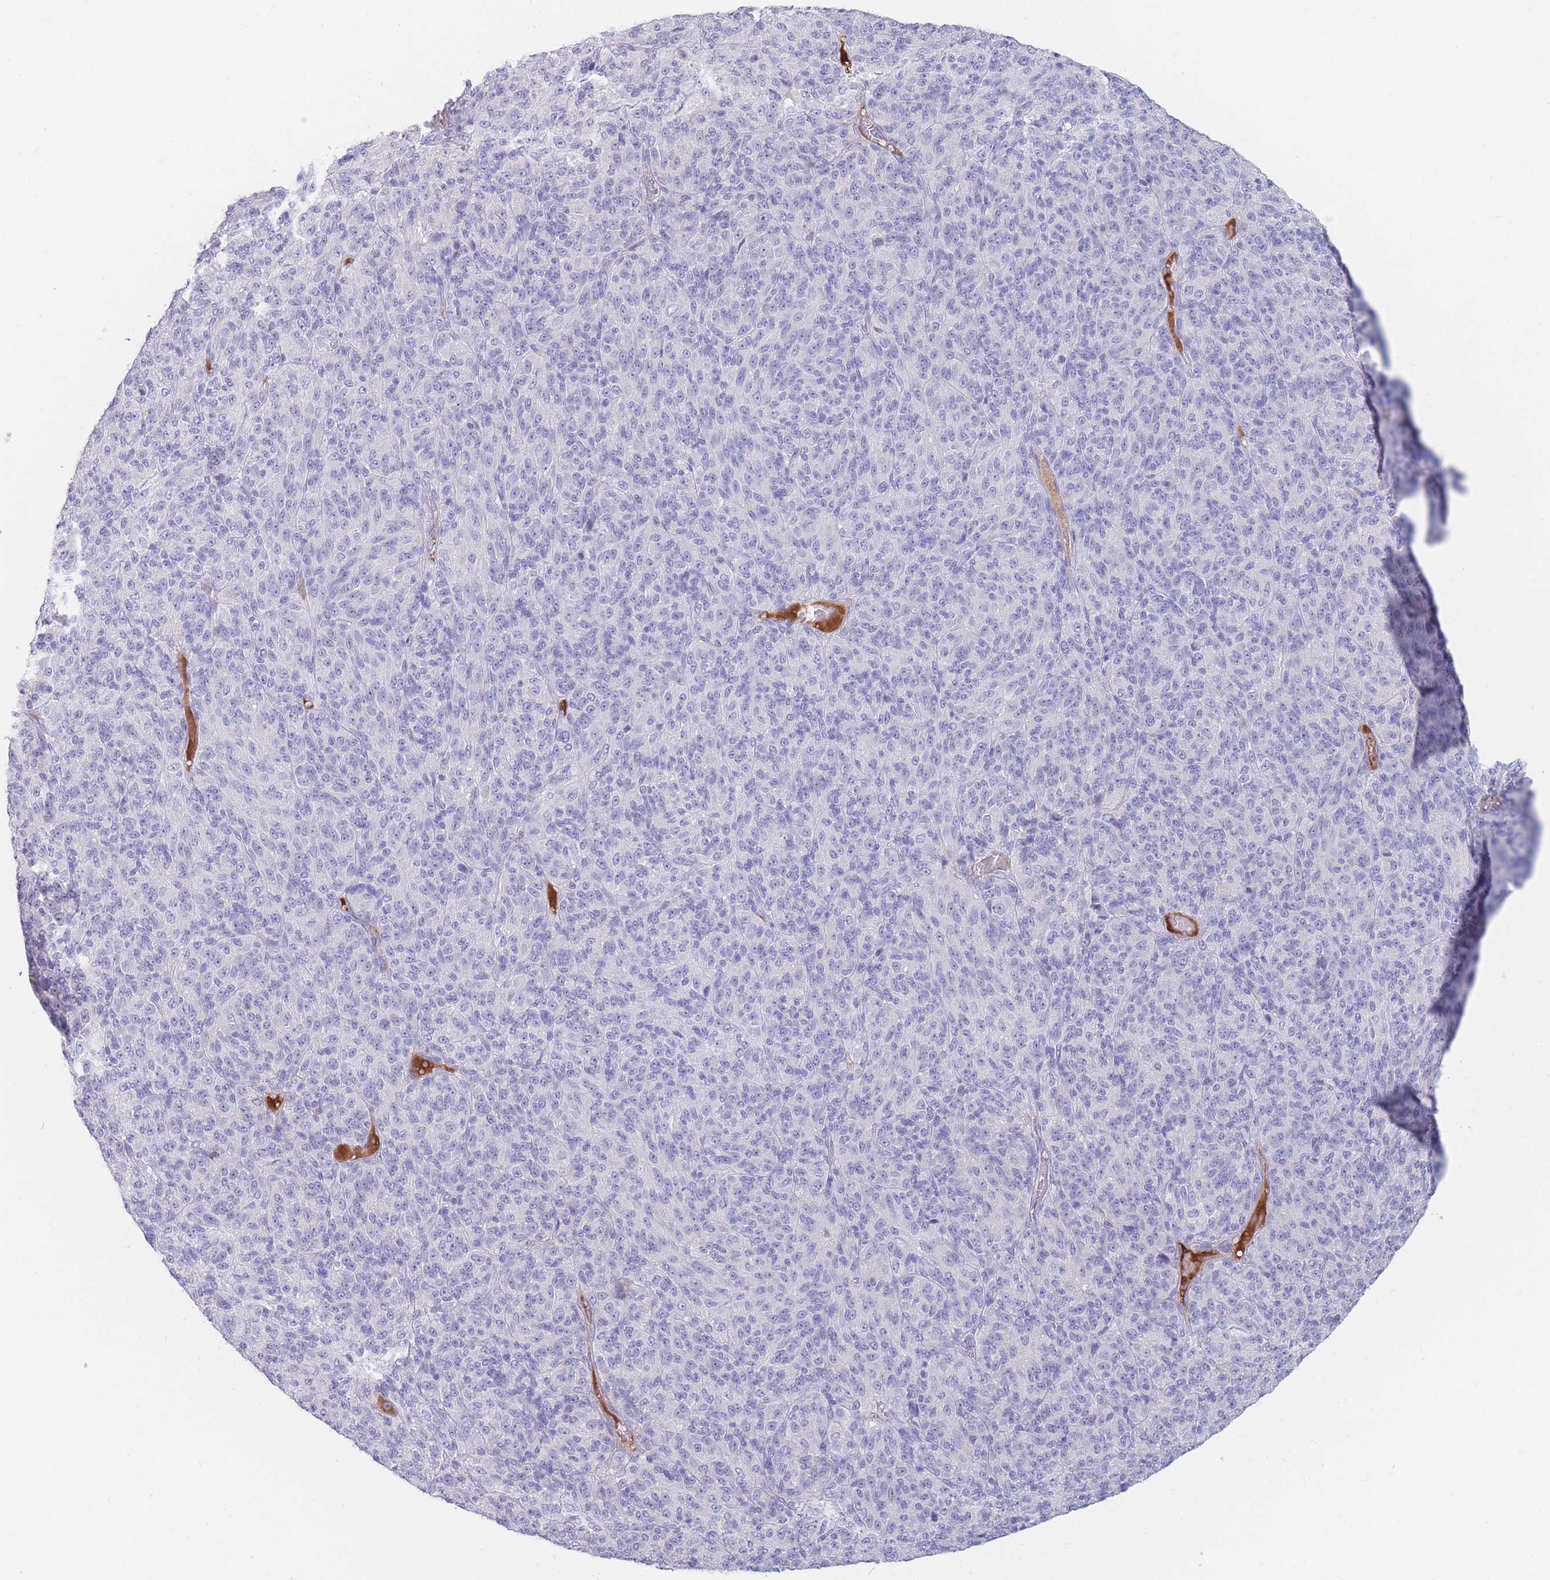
{"staining": {"intensity": "negative", "quantity": "none", "location": "none"}, "tissue": "melanoma", "cell_type": "Tumor cells", "image_type": "cancer", "snomed": [{"axis": "morphology", "description": "Malignant melanoma, Metastatic site"}, {"axis": "topography", "description": "Brain"}], "caption": "Histopathology image shows no protein expression in tumor cells of malignant melanoma (metastatic site) tissue.", "gene": "PRG4", "patient": {"sex": "female", "age": 56}}